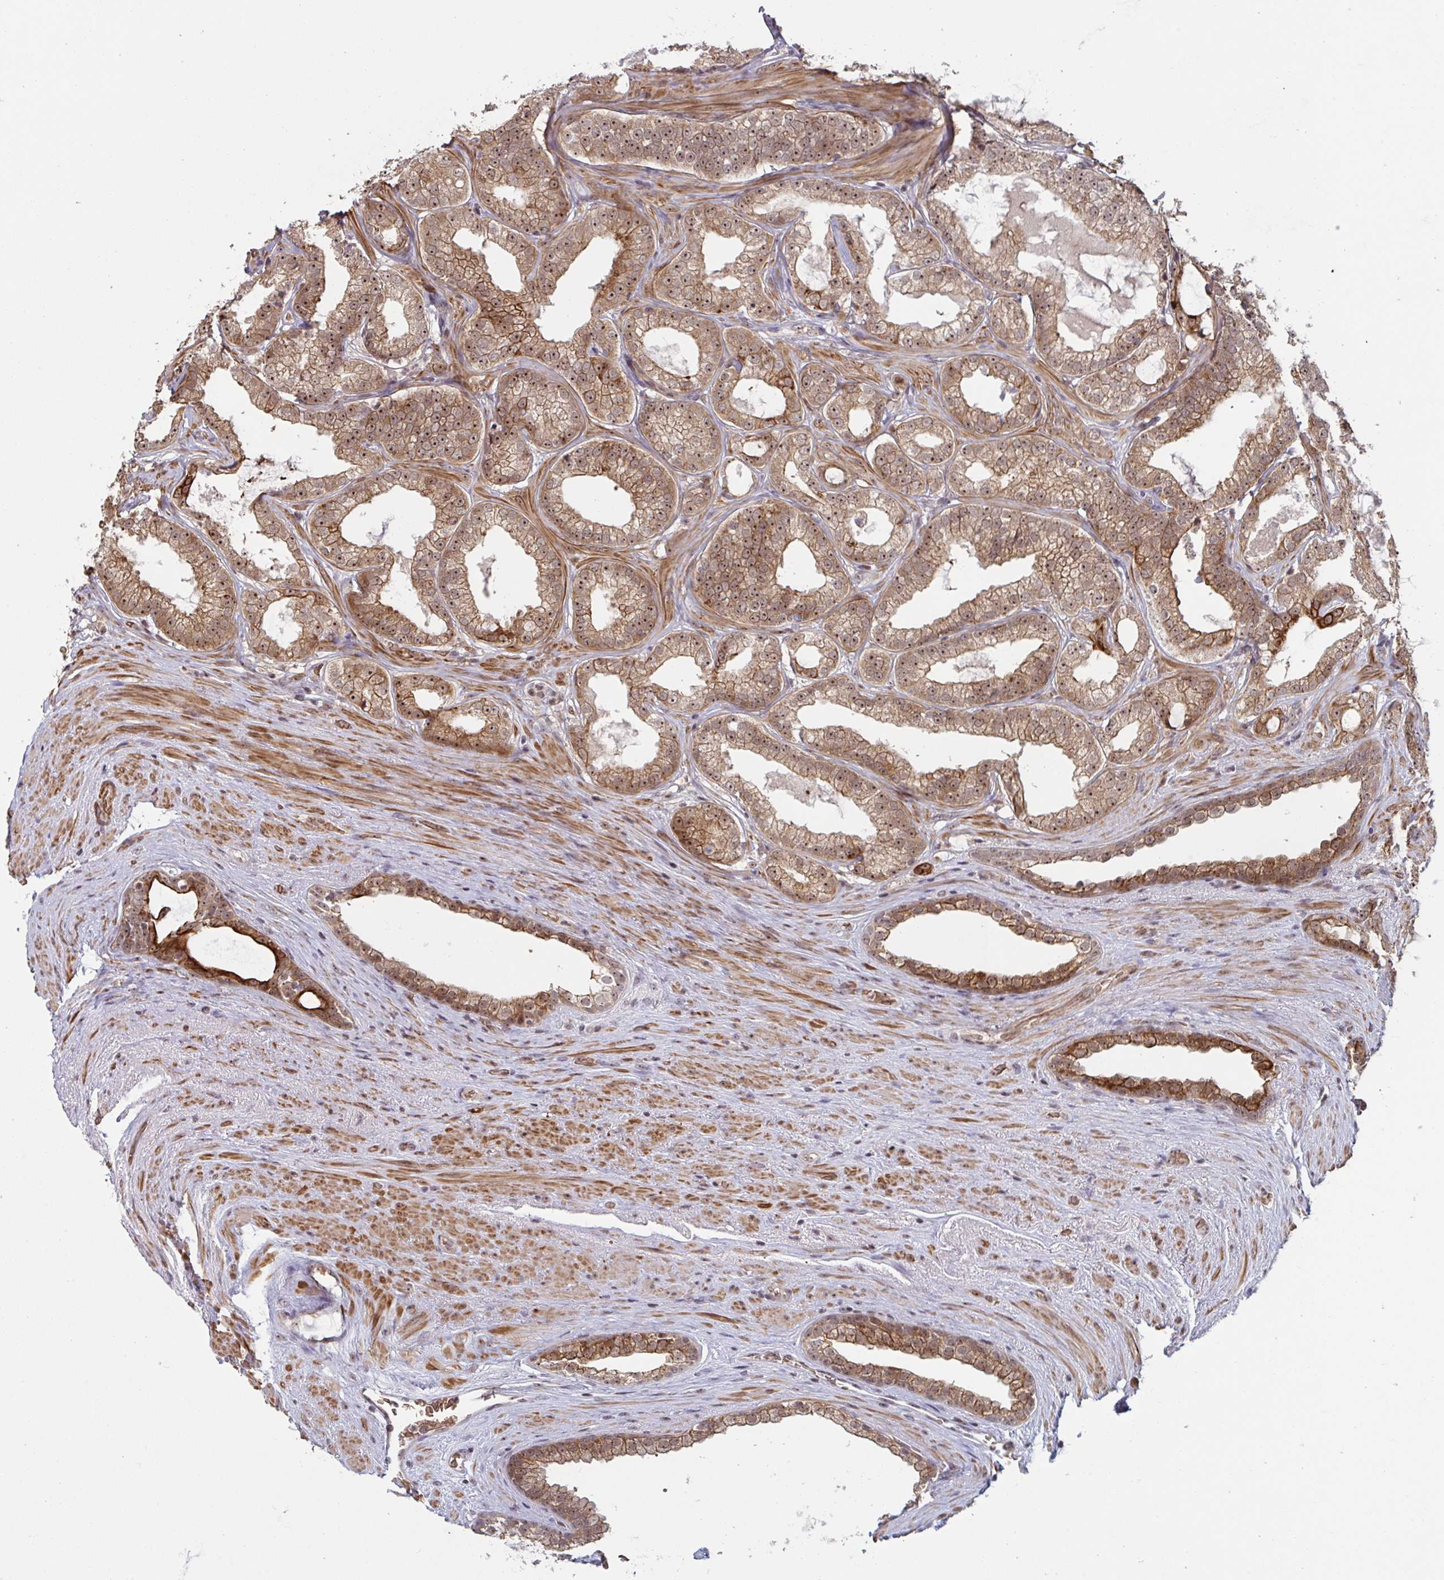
{"staining": {"intensity": "strong", "quantity": ">75%", "location": "cytoplasmic/membranous,nuclear"}, "tissue": "prostate cancer", "cell_type": "Tumor cells", "image_type": "cancer", "snomed": [{"axis": "morphology", "description": "Adenocarcinoma, High grade"}, {"axis": "topography", "description": "Prostate"}], "caption": "High-magnification brightfield microscopy of prostate cancer (adenocarcinoma (high-grade)) stained with DAB (brown) and counterstained with hematoxylin (blue). tumor cells exhibit strong cytoplasmic/membranous and nuclear staining is seen in about>75% of cells. (Brightfield microscopy of DAB IHC at high magnification).", "gene": "NLRP13", "patient": {"sex": "male", "age": 65}}